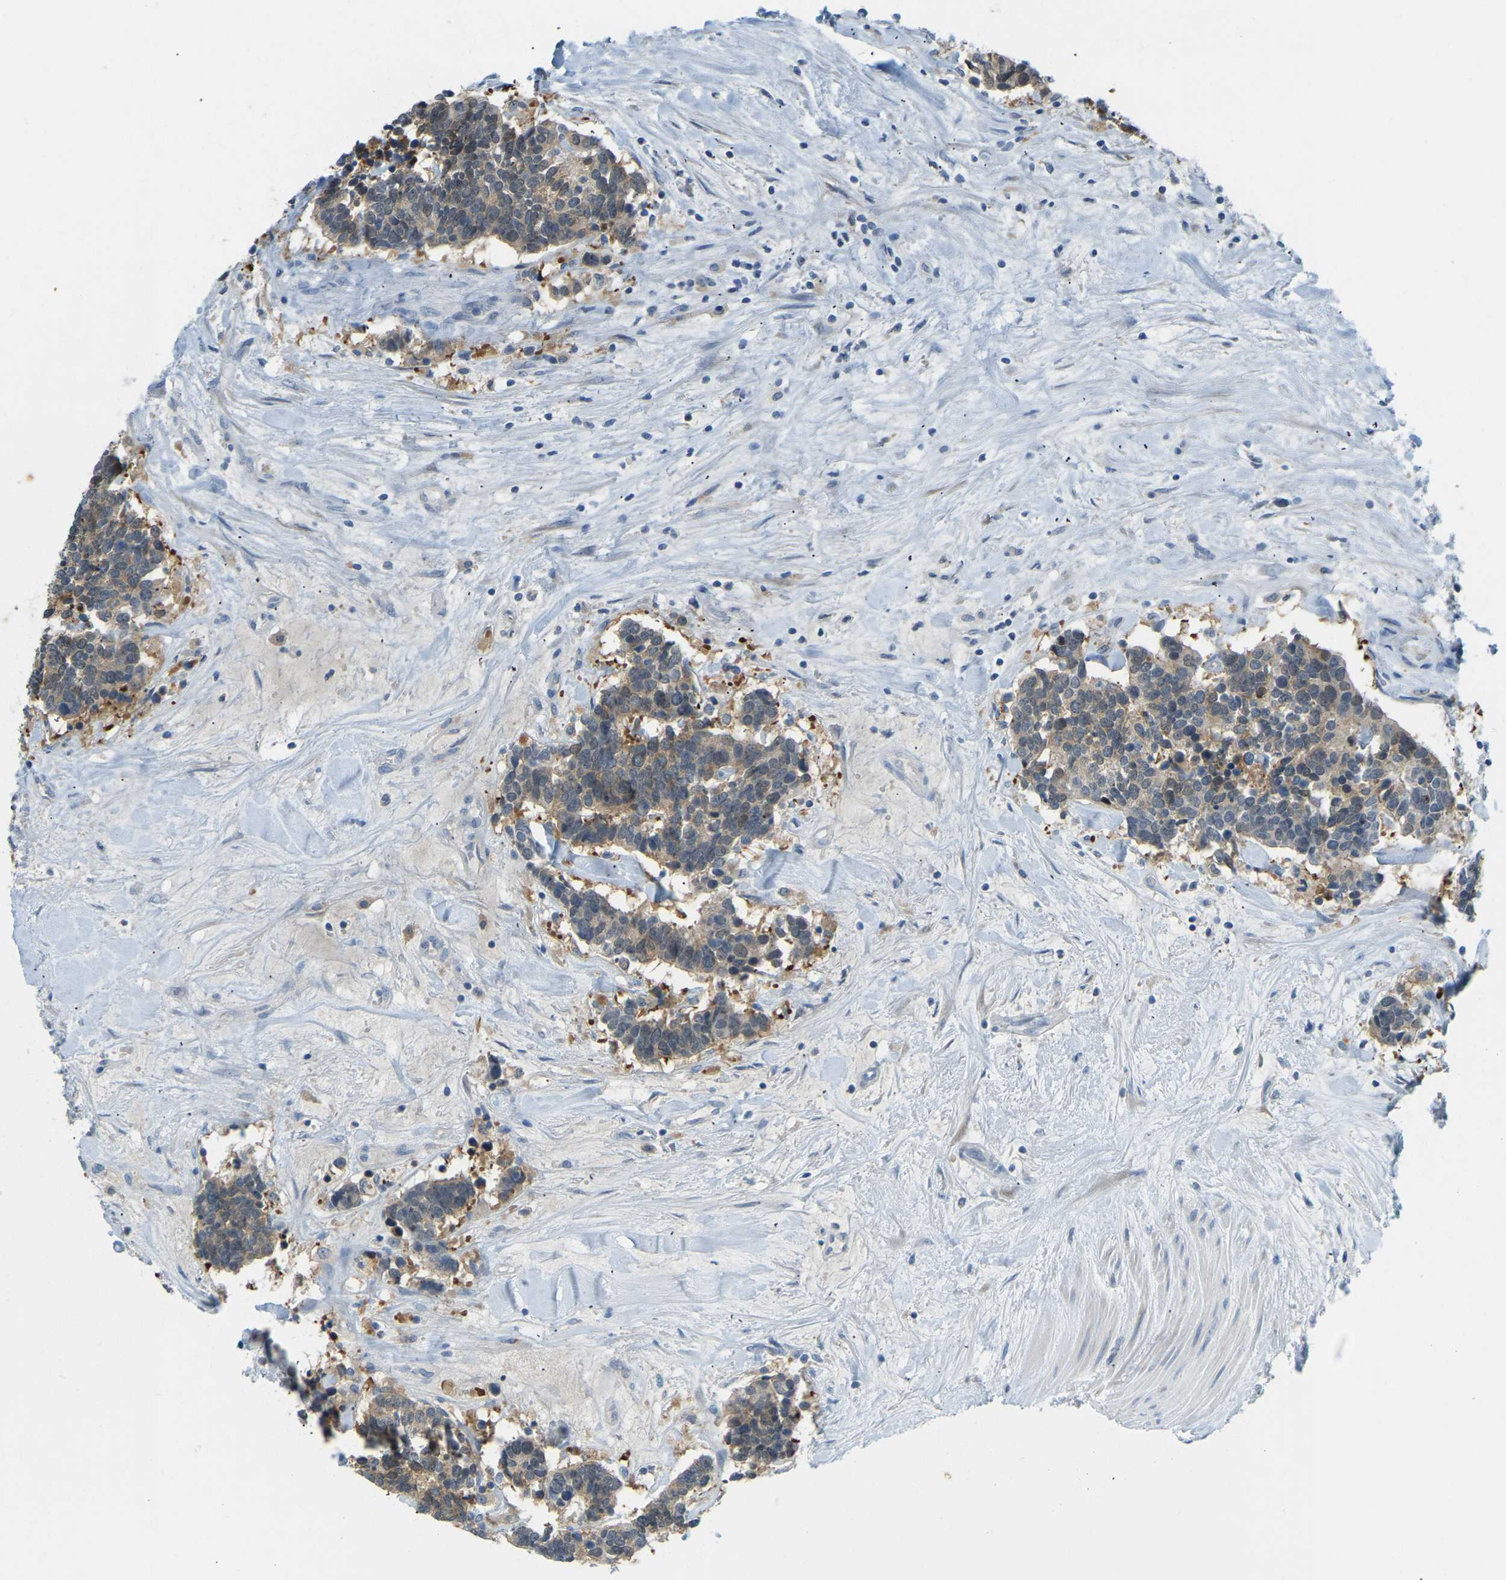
{"staining": {"intensity": "weak", "quantity": ">75%", "location": "cytoplasmic/membranous"}, "tissue": "carcinoid", "cell_type": "Tumor cells", "image_type": "cancer", "snomed": [{"axis": "morphology", "description": "Carcinoma, NOS"}, {"axis": "morphology", "description": "Carcinoid, malignant, NOS"}, {"axis": "topography", "description": "Urinary bladder"}], "caption": "Immunohistochemical staining of human carcinoid demonstrates weak cytoplasmic/membranous protein staining in approximately >75% of tumor cells. (Brightfield microscopy of DAB IHC at high magnification).", "gene": "NME8", "patient": {"sex": "male", "age": 57}}